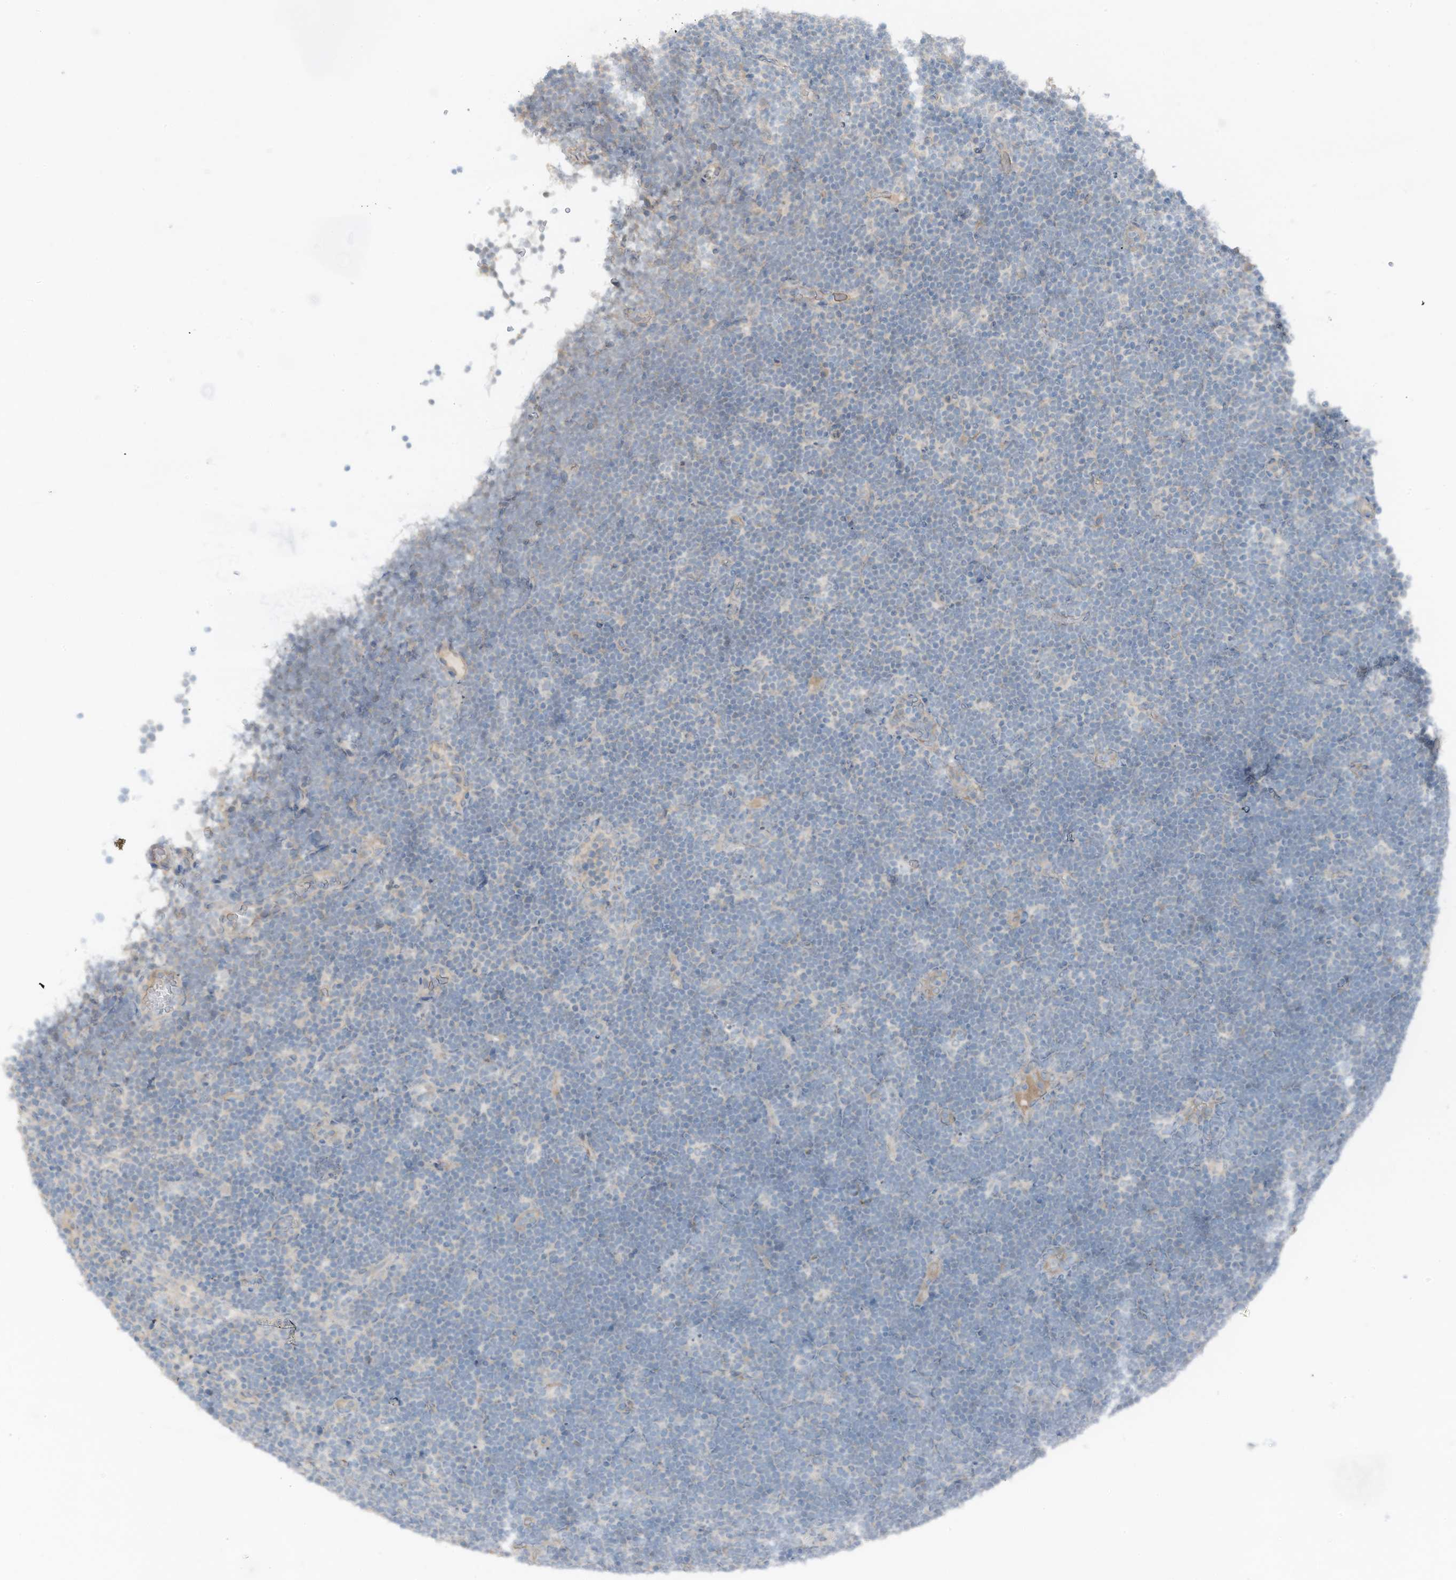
{"staining": {"intensity": "negative", "quantity": "none", "location": "none"}, "tissue": "lymphoma", "cell_type": "Tumor cells", "image_type": "cancer", "snomed": [{"axis": "morphology", "description": "Malignant lymphoma, non-Hodgkin's type, High grade"}, {"axis": "topography", "description": "Lymph node"}], "caption": "Histopathology image shows no protein expression in tumor cells of high-grade malignant lymphoma, non-Hodgkin's type tissue. Brightfield microscopy of immunohistochemistry stained with DAB (brown) and hematoxylin (blue), captured at high magnification.", "gene": "ARHGEF33", "patient": {"sex": "male", "age": 13}}